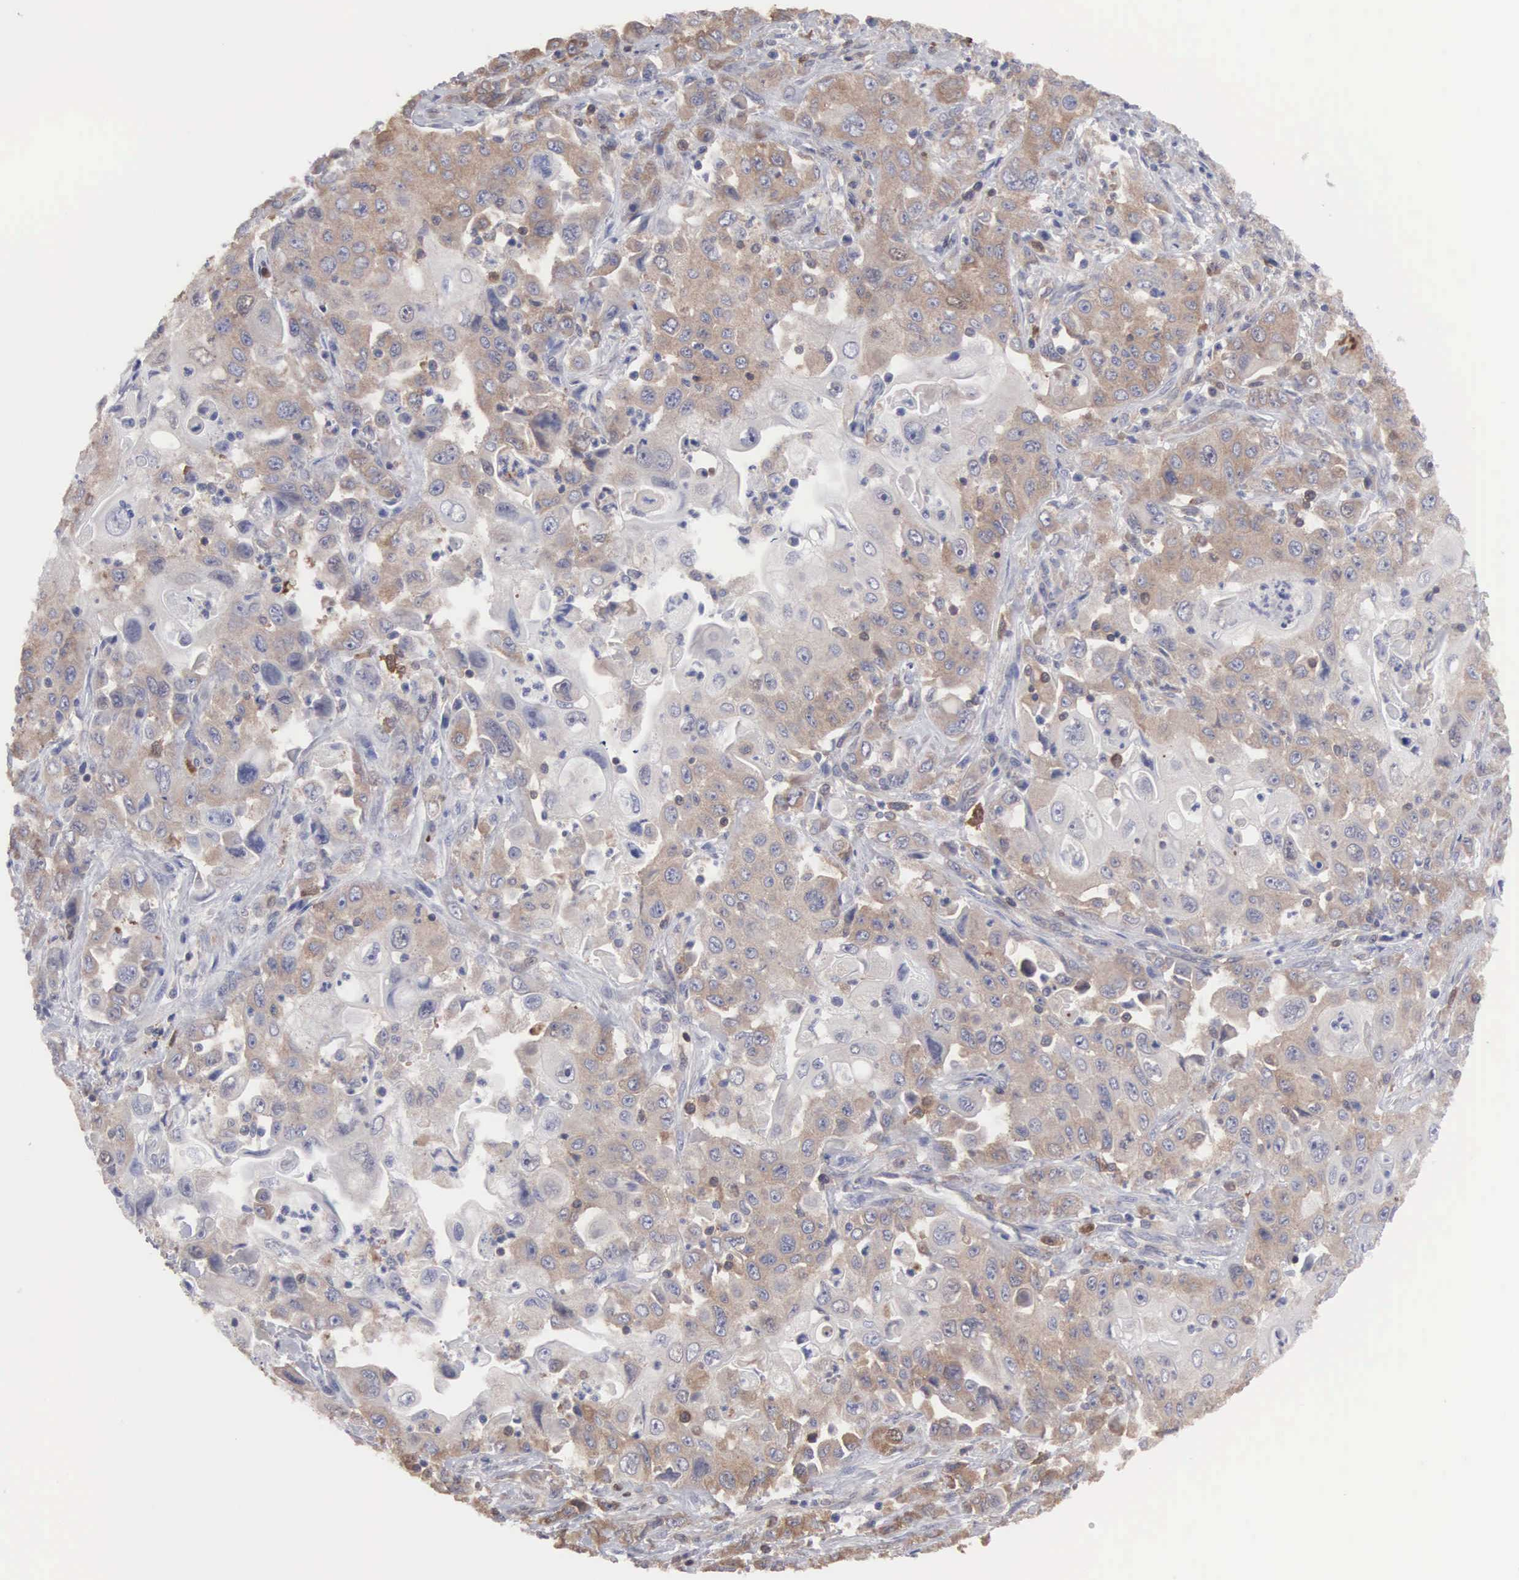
{"staining": {"intensity": "moderate", "quantity": ">75%", "location": "cytoplasmic/membranous"}, "tissue": "pancreatic cancer", "cell_type": "Tumor cells", "image_type": "cancer", "snomed": [{"axis": "morphology", "description": "Adenocarcinoma, NOS"}, {"axis": "topography", "description": "Pancreas"}], "caption": "Brown immunohistochemical staining in human pancreatic cancer displays moderate cytoplasmic/membranous expression in about >75% of tumor cells. (brown staining indicates protein expression, while blue staining denotes nuclei).", "gene": "MTHFD1", "patient": {"sex": "male", "age": 70}}